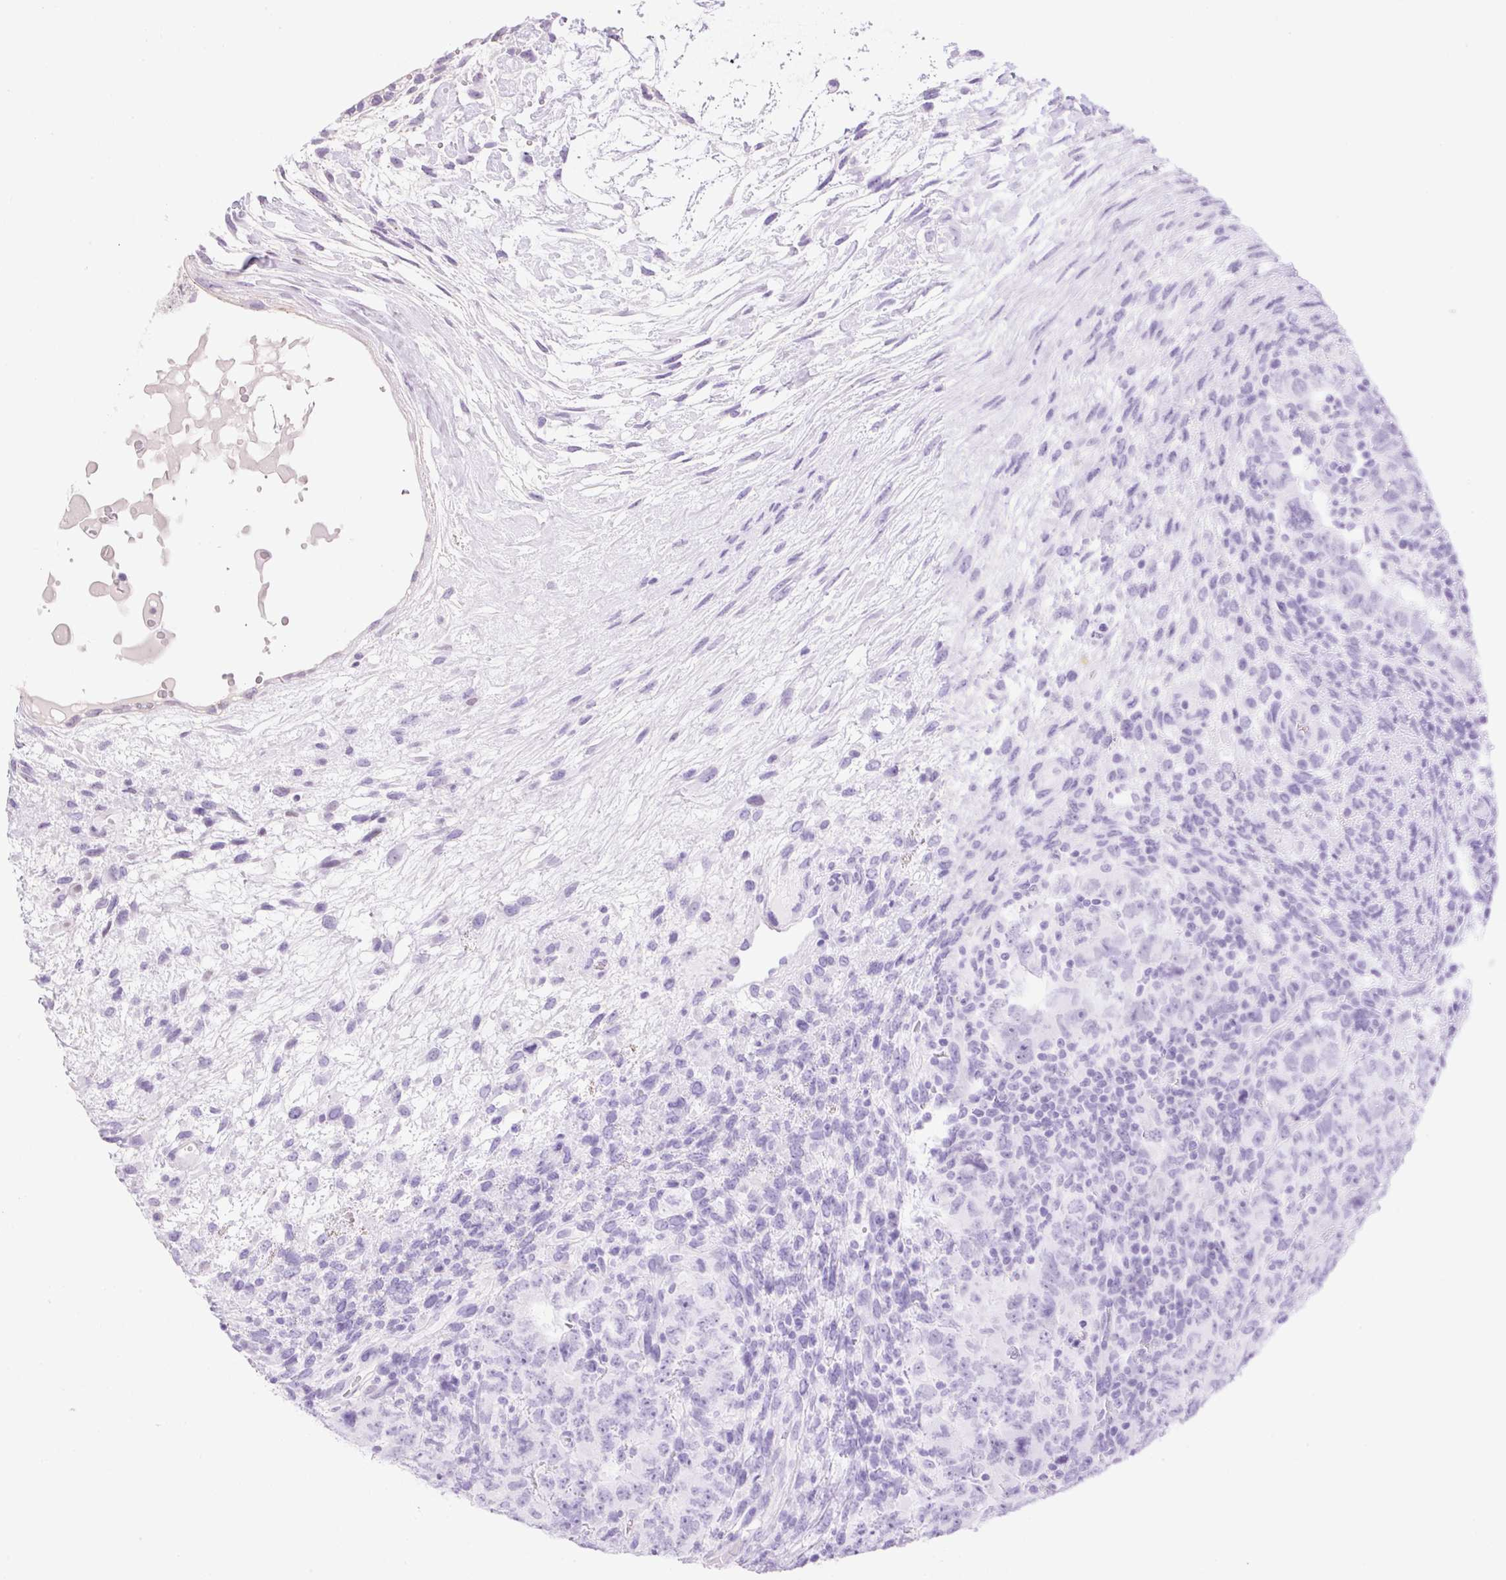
{"staining": {"intensity": "moderate", "quantity": "<25%", "location": "cytoplasmic/membranous"}, "tissue": "testis cancer", "cell_type": "Tumor cells", "image_type": "cancer", "snomed": [{"axis": "morphology", "description": "Carcinoma, Embryonal, NOS"}, {"axis": "topography", "description": "Testis"}], "caption": "The micrograph exhibits a brown stain indicating the presence of a protein in the cytoplasmic/membranous of tumor cells in embryonal carcinoma (testis).", "gene": "RIPPLY3", "patient": {"sex": "male", "age": 24}}